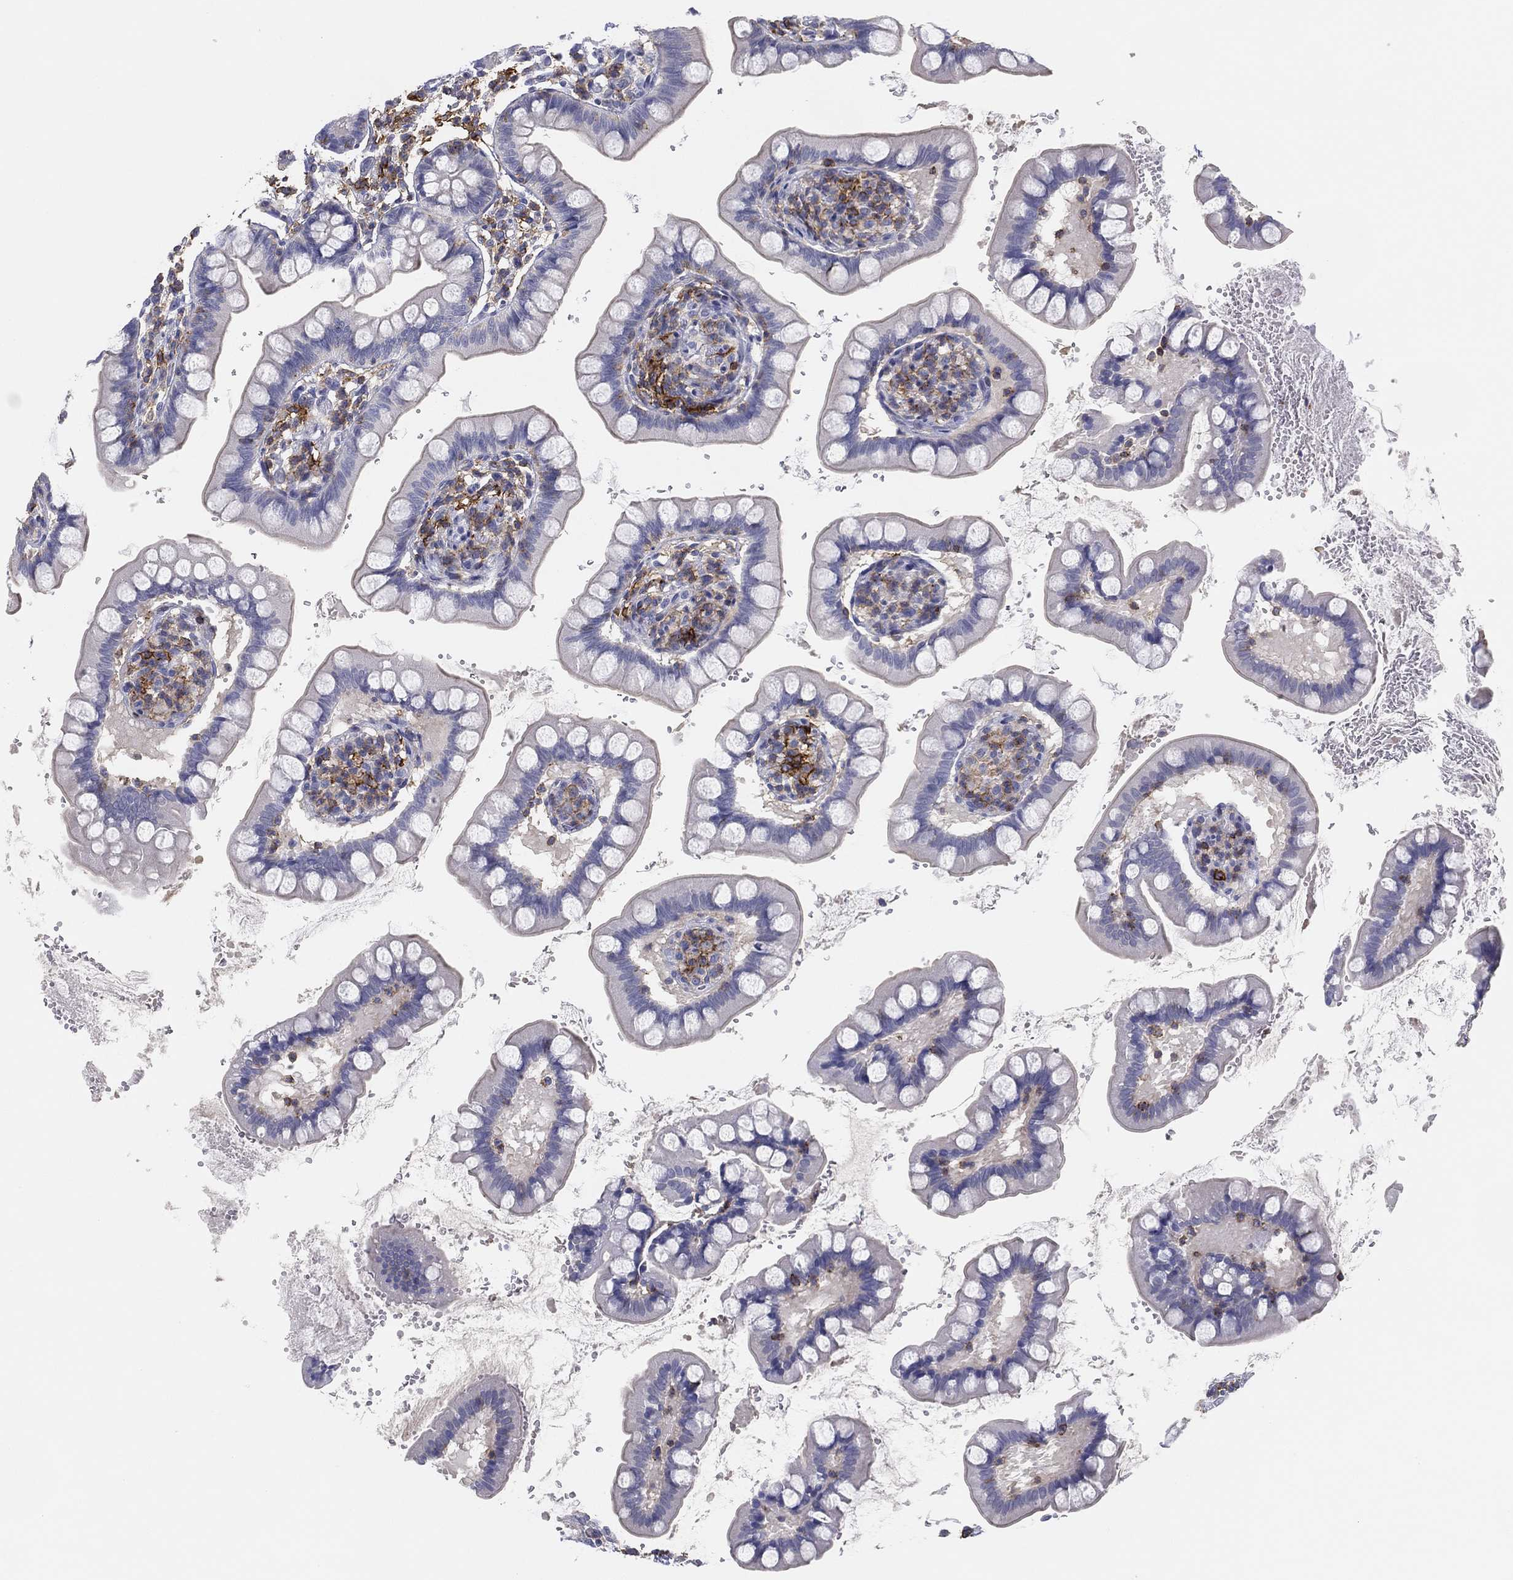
{"staining": {"intensity": "negative", "quantity": "none", "location": "none"}, "tissue": "small intestine", "cell_type": "Glandular cells", "image_type": "normal", "snomed": [{"axis": "morphology", "description": "Normal tissue, NOS"}, {"axis": "topography", "description": "Small intestine"}], "caption": "An immunohistochemistry (IHC) histopathology image of normal small intestine is shown. There is no staining in glandular cells of small intestine.", "gene": "SELPLG", "patient": {"sex": "female", "age": 56}}